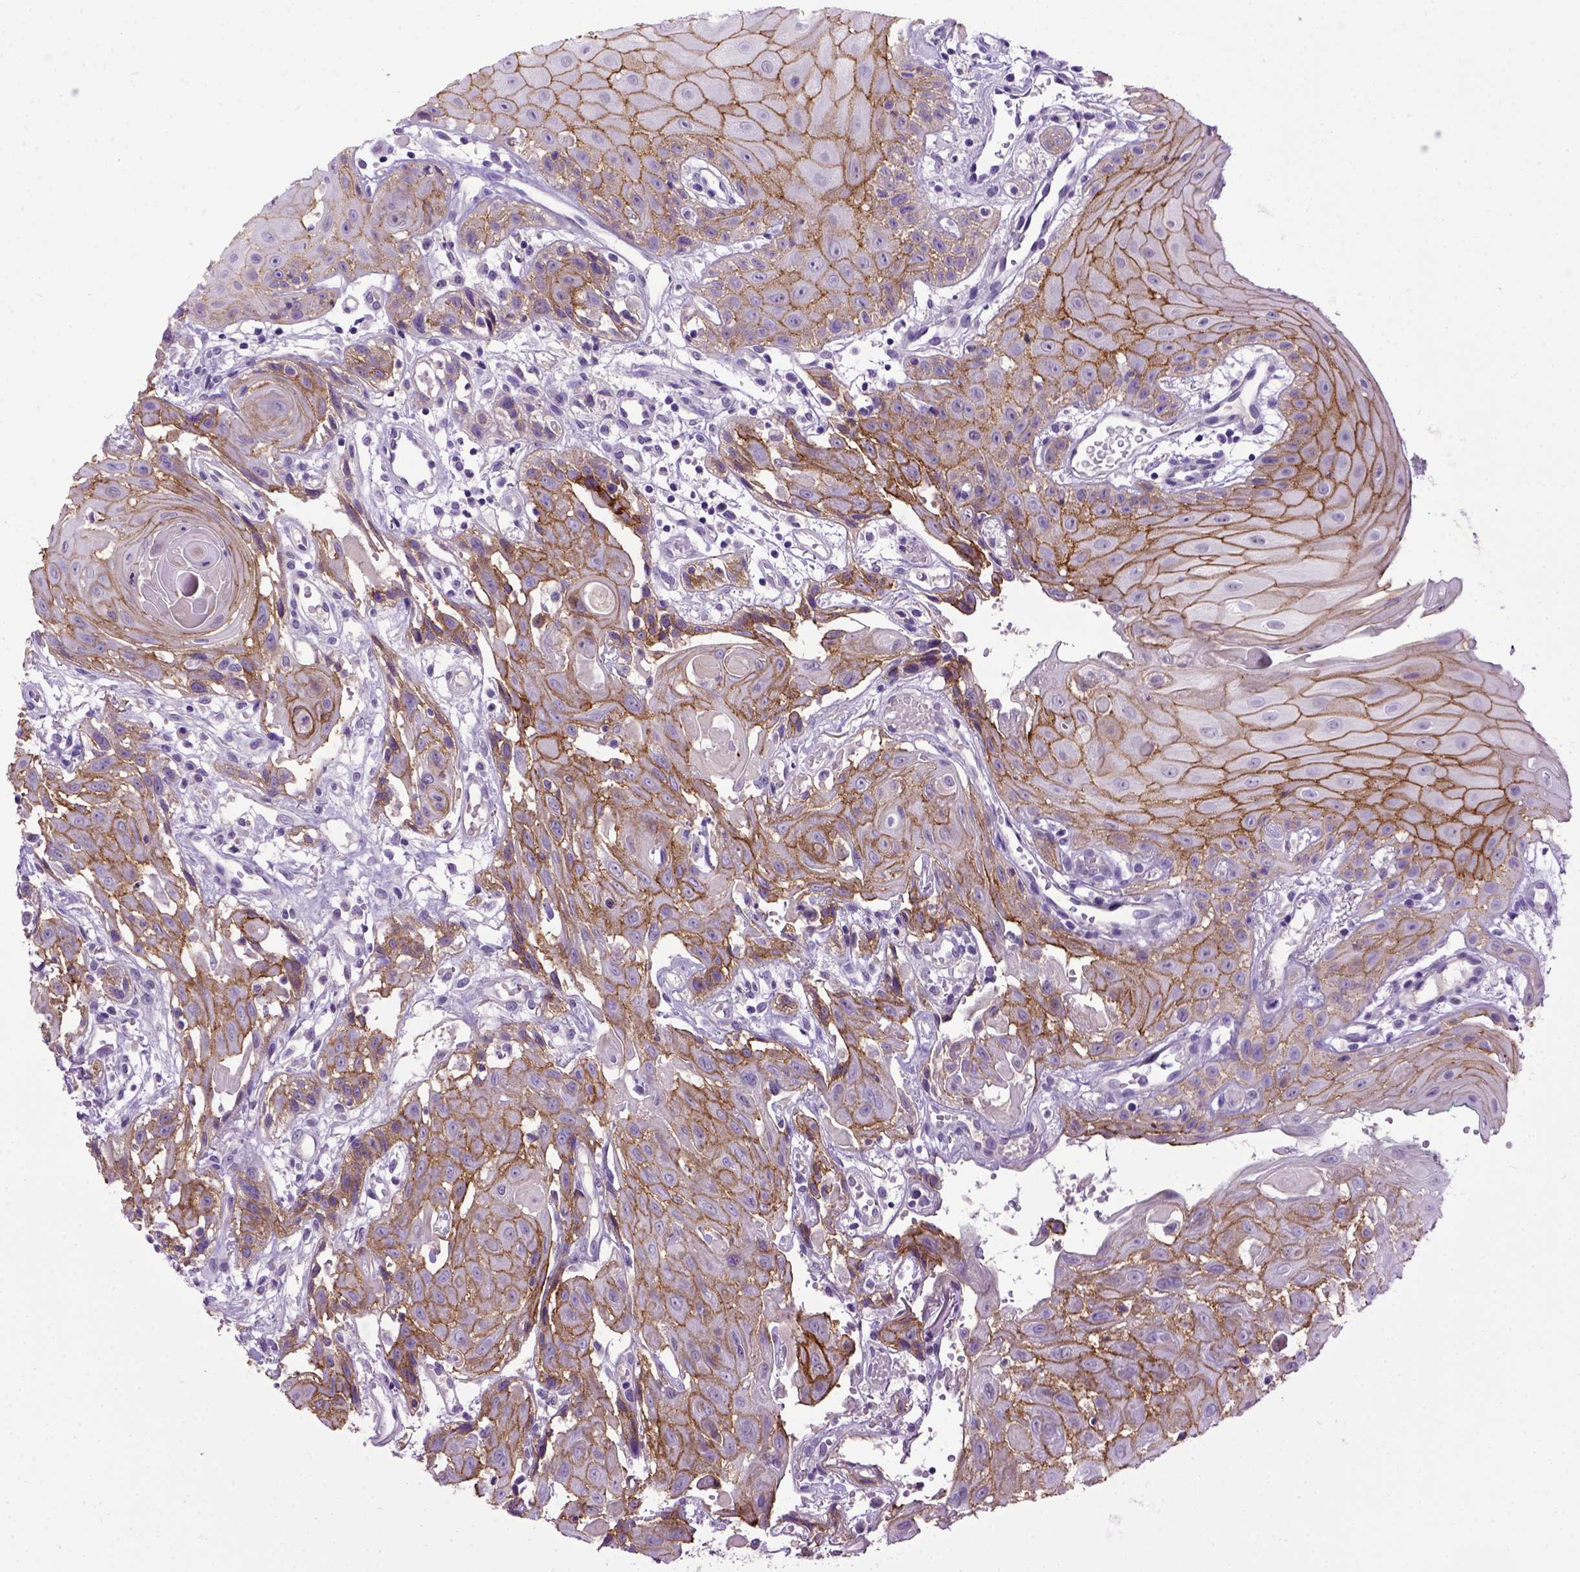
{"staining": {"intensity": "moderate", "quantity": ">75%", "location": "cytoplasmic/membranous"}, "tissue": "head and neck cancer", "cell_type": "Tumor cells", "image_type": "cancer", "snomed": [{"axis": "morphology", "description": "Normal tissue, NOS"}, {"axis": "morphology", "description": "Squamous cell carcinoma, NOS"}, {"axis": "topography", "description": "Oral tissue"}, {"axis": "topography", "description": "Salivary gland"}, {"axis": "topography", "description": "Head-Neck"}], "caption": "High-power microscopy captured an immunohistochemistry (IHC) image of head and neck cancer, revealing moderate cytoplasmic/membranous staining in approximately >75% of tumor cells.", "gene": "CDH1", "patient": {"sex": "female", "age": 62}}